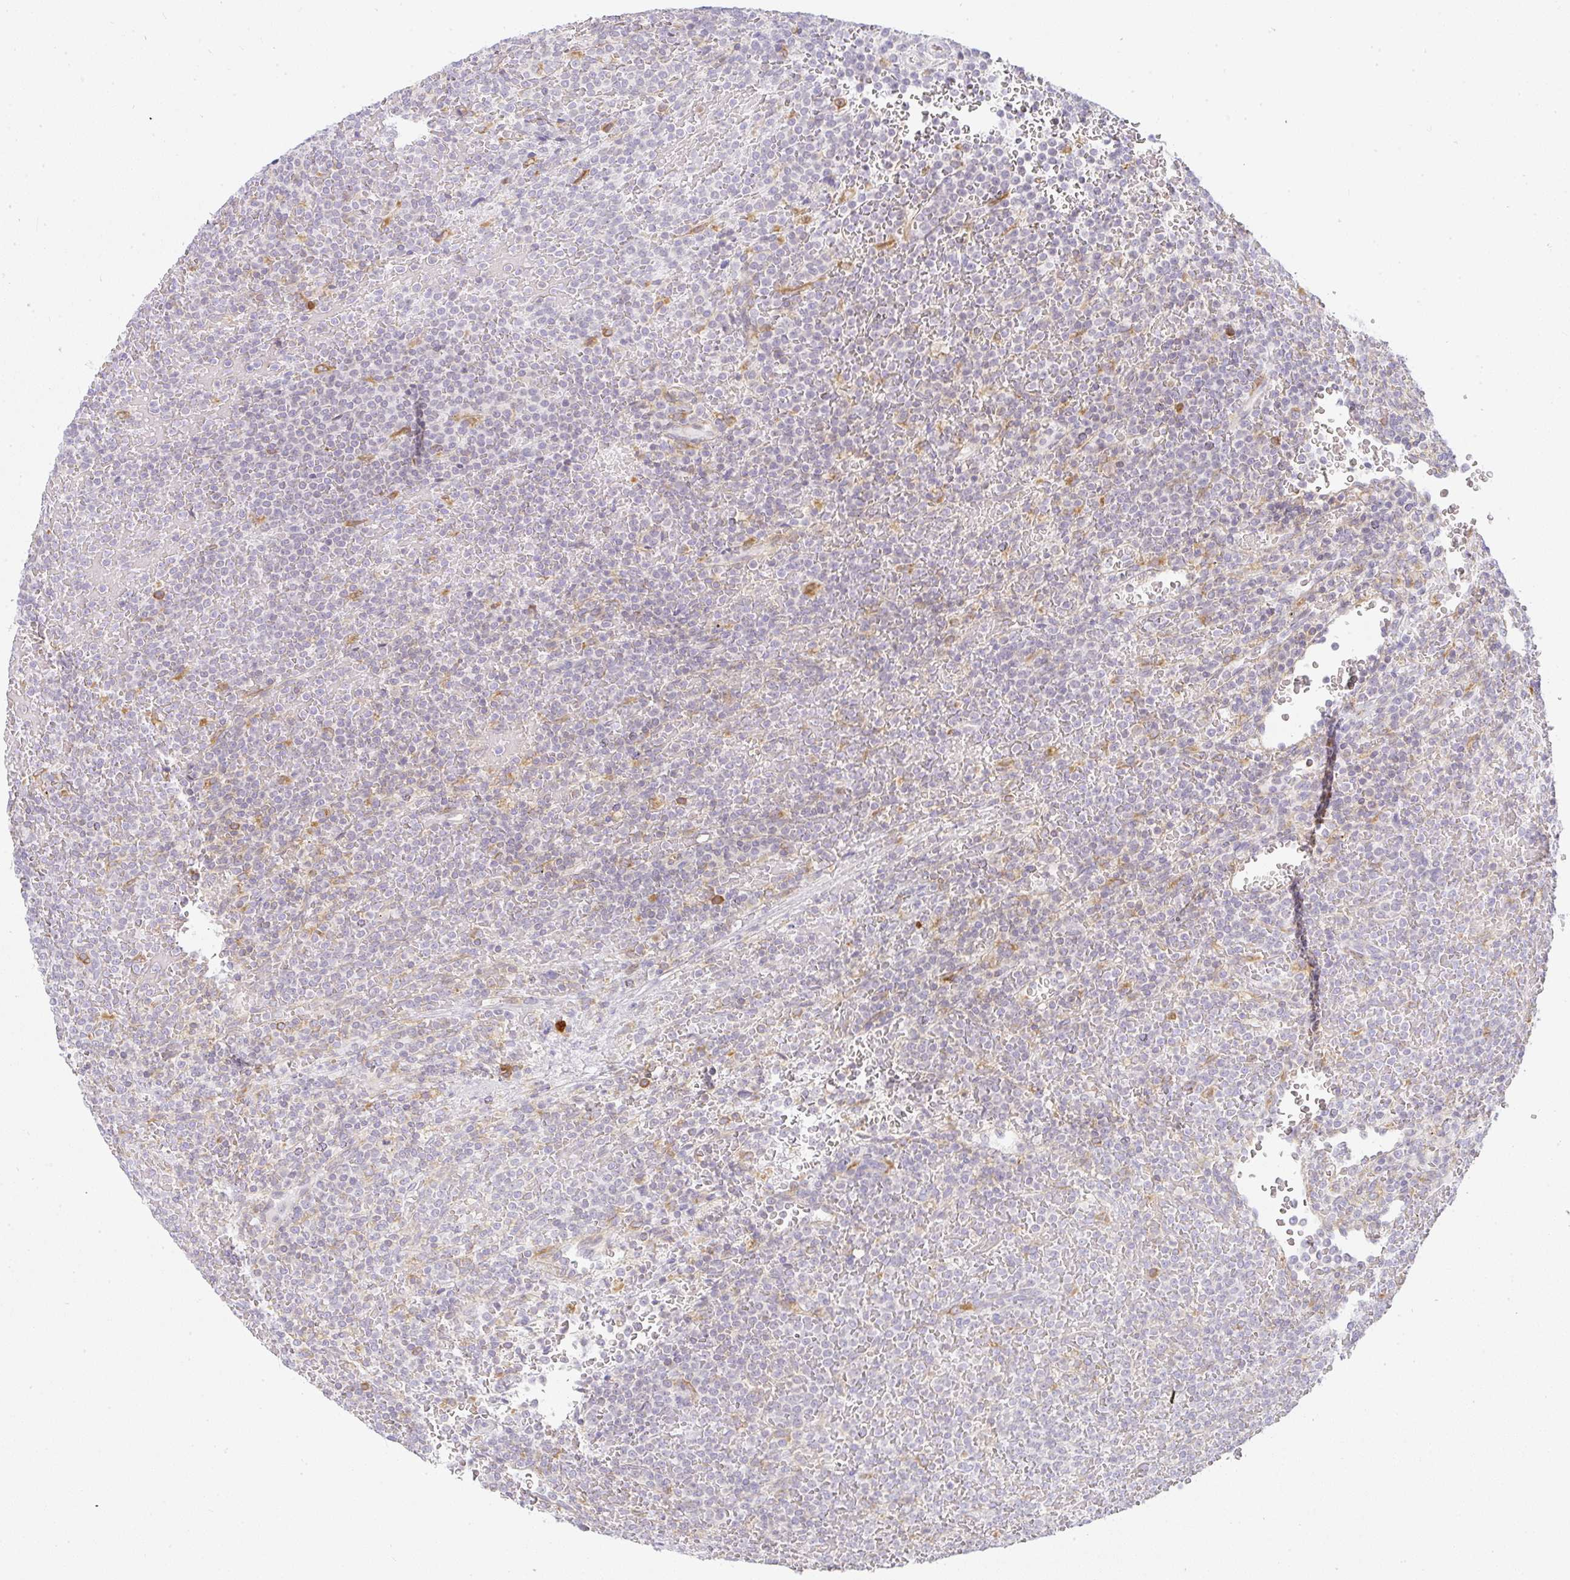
{"staining": {"intensity": "negative", "quantity": "none", "location": "none"}, "tissue": "lymphoma", "cell_type": "Tumor cells", "image_type": "cancer", "snomed": [{"axis": "morphology", "description": "Malignant lymphoma, non-Hodgkin's type, Low grade"}, {"axis": "topography", "description": "Spleen"}], "caption": "High power microscopy photomicrograph of an immunohistochemistry histopathology image of lymphoma, revealing no significant positivity in tumor cells.", "gene": "DERL2", "patient": {"sex": "male", "age": 60}}